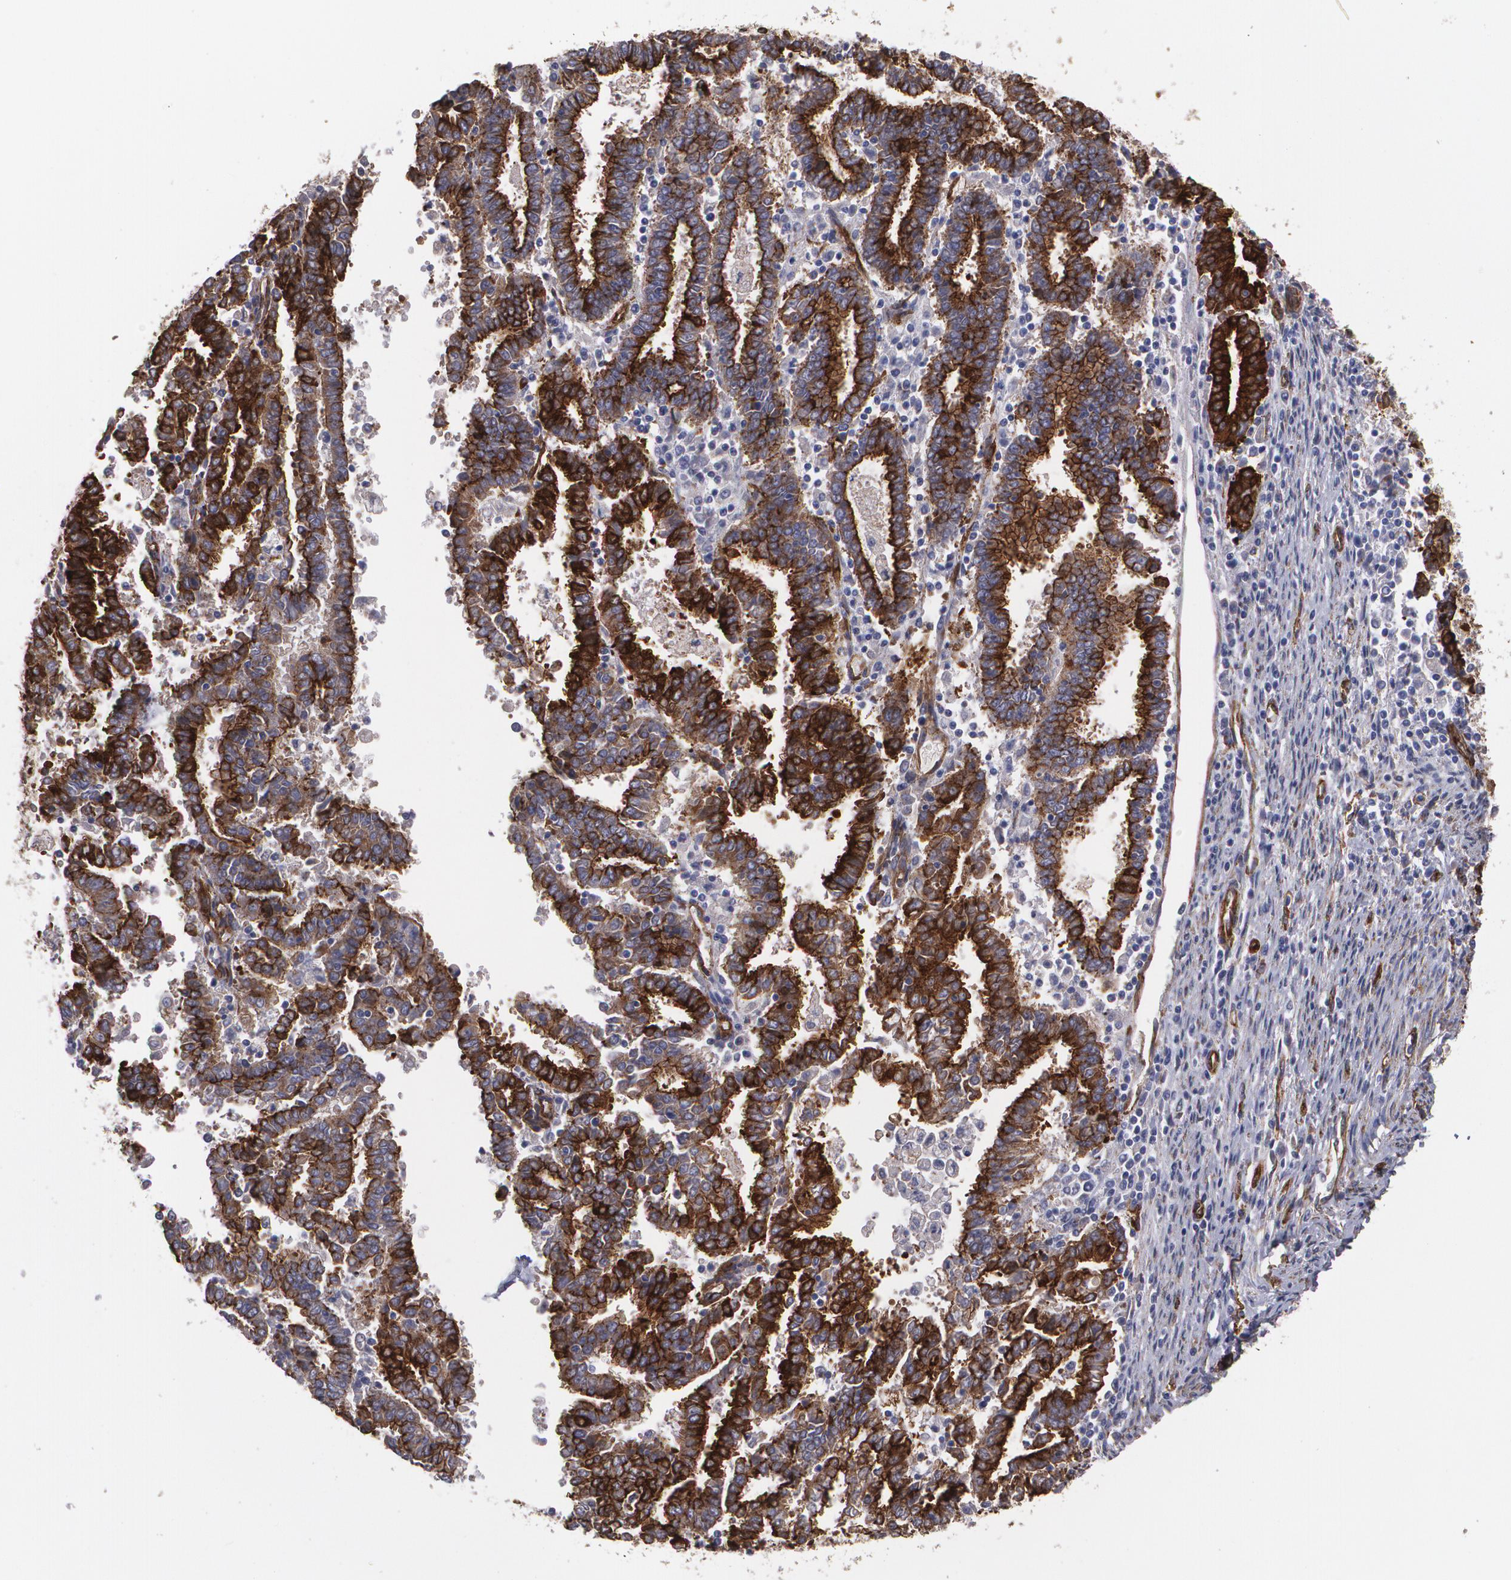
{"staining": {"intensity": "strong", "quantity": ">75%", "location": "cytoplasmic/membranous"}, "tissue": "endometrial cancer", "cell_type": "Tumor cells", "image_type": "cancer", "snomed": [{"axis": "morphology", "description": "Adenocarcinoma, NOS"}, {"axis": "topography", "description": "Uterus"}], "caption": "Immunohistochemical staining of human endometrial cancer (adenocarcinoma) exhibits strong cytoplasmic/membranous protein staining in approximately >75% of tumor cells.", "gene": "TJP1", "patient": {"sex": "female", "age": 83}}